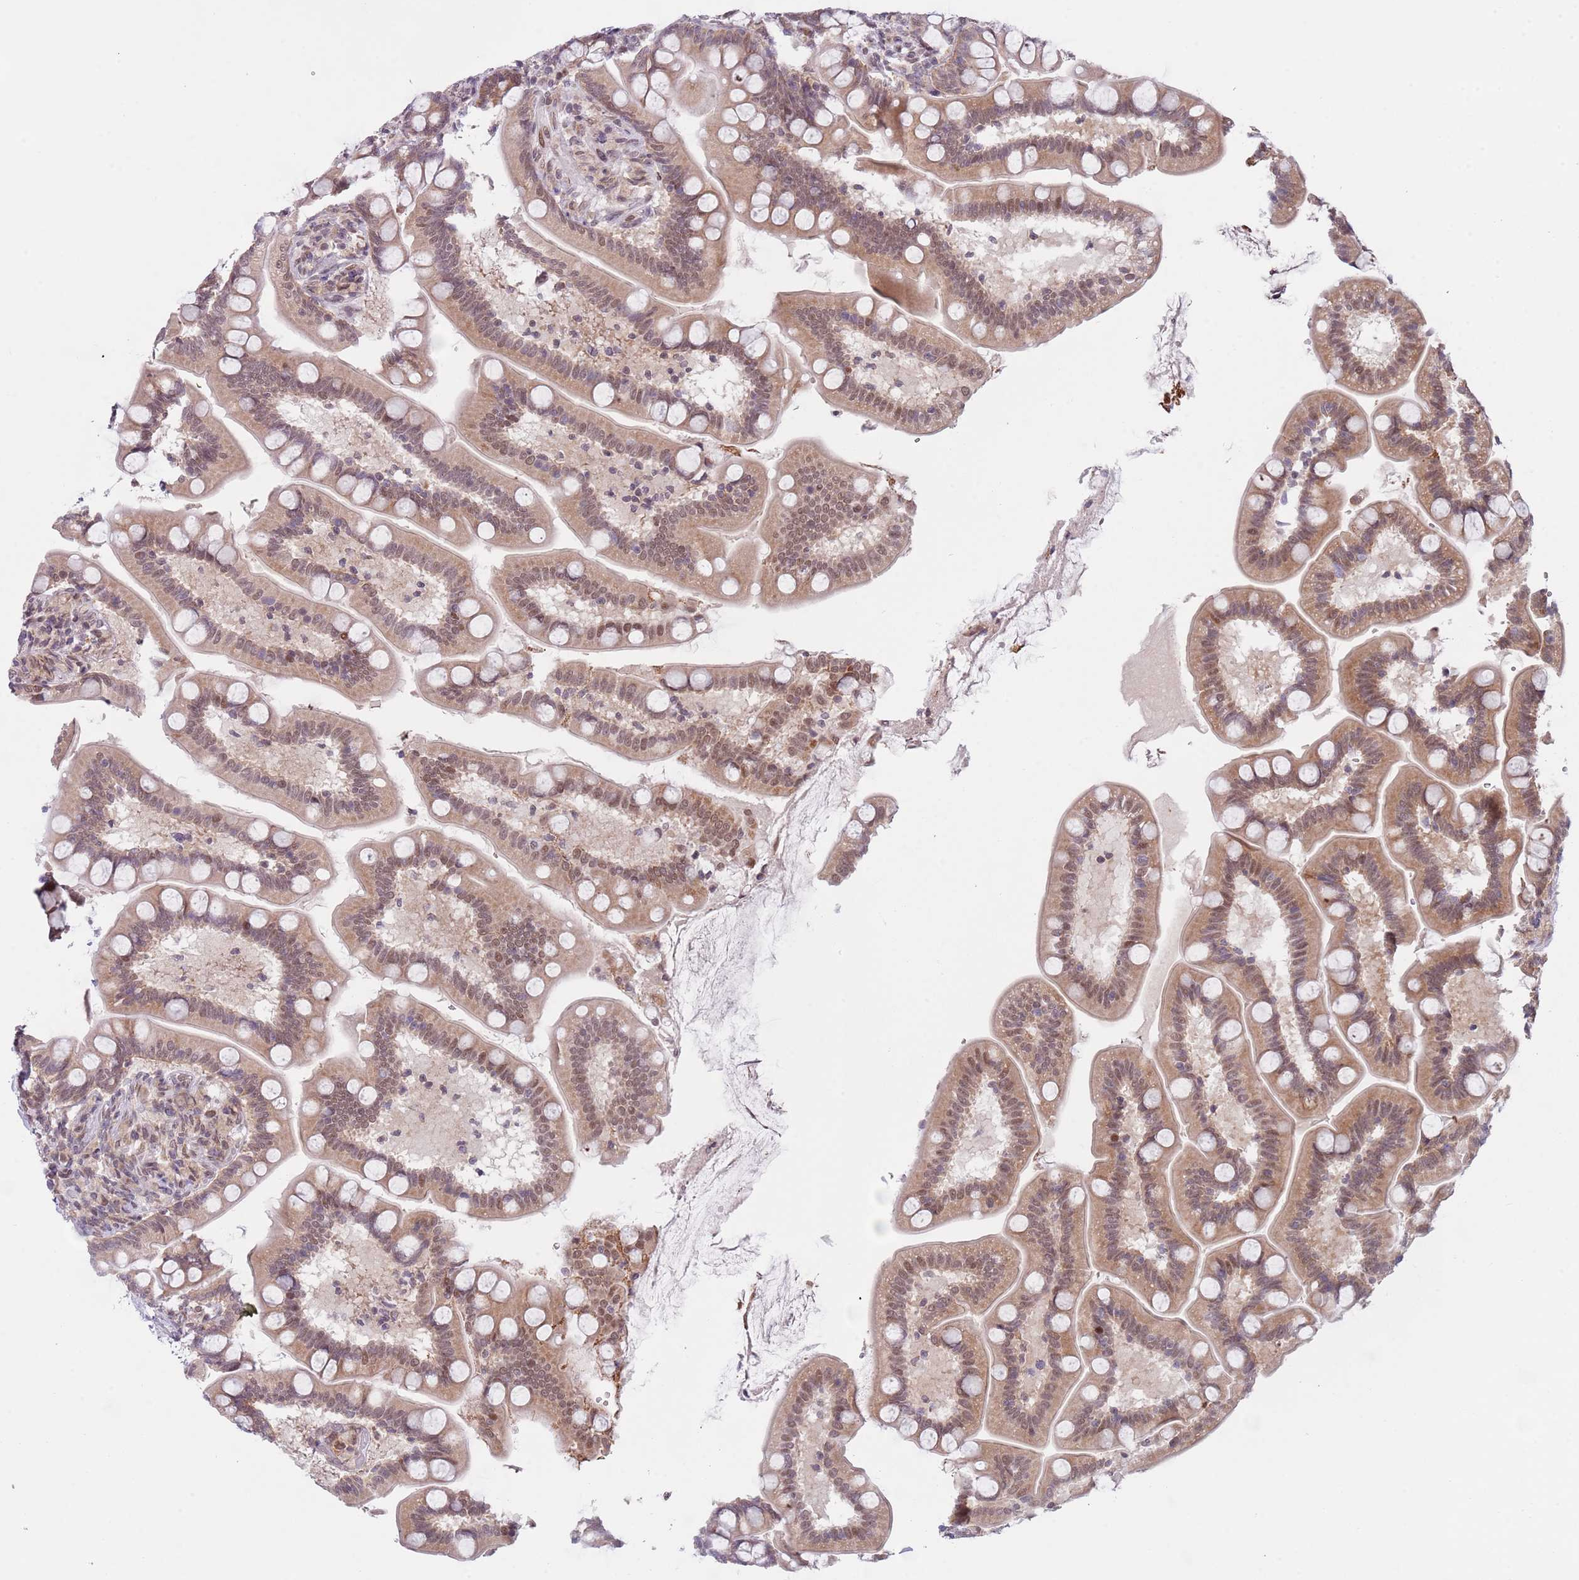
{"staining": {"intensity": "moderate", "quantity": ">75%", "location": "cytoplasmic/membranous,nuclear"}, "tissue": "small intestine", "cell_type": "Glandular cells", "image_type": "normal", "snomed": [{"axis": "morphology", "description": "Normal tissue, NOS"}, {"axis": "topography", "description": "Small intestine"}], "caption": "IHC micrograph of unremarkable human small intestine stained for a protein (brown), which shows medium levels of moderate cytoplasmic/membranous,nuclear positivity in about >75% of glandular cells.", "gene": "SLC25A32", "patient": {"sex": "female", "age": 64}}